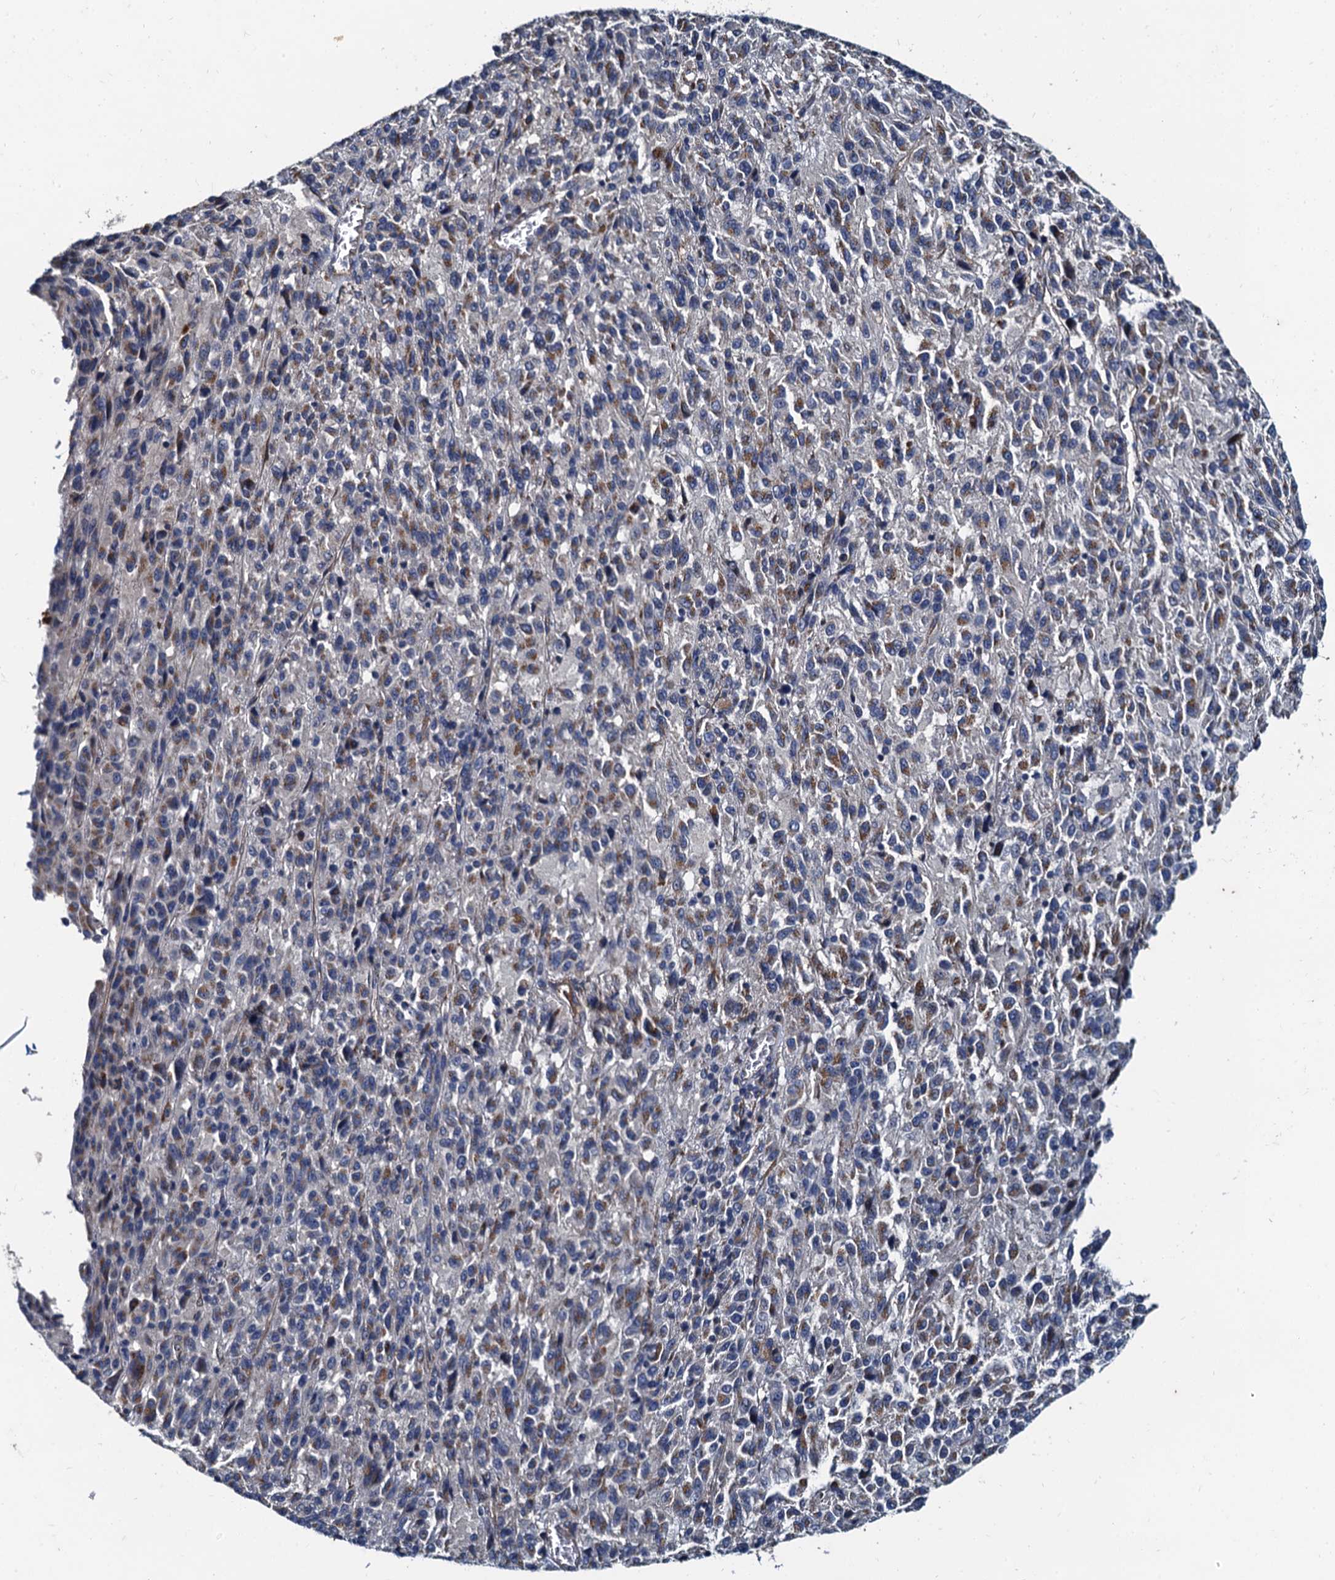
{"staining": {"intensity": "moderate", "quantity": "25%-75%", "location": "cytoplasmic/membranous"}, "tissue": "melanoma", "cell_type": "Tumor cells", "image_type": "cancer", "snomed": [{"axis": "morphology", "description": "Malignant melanoma, Metastatic site"}, {"axis": "topography", "description": "Lung"}], "caption": "DAB immunohistochemical staining of human melanoma reveals moderate cytoplasmic/membranous protein staining in approximately 25%-75% of tumor cells. (brown staining indicates protein expression, while blue staining denotes nuclei).", "gene": "NGRN", "patient": {"sex": "male", "age": 64}}